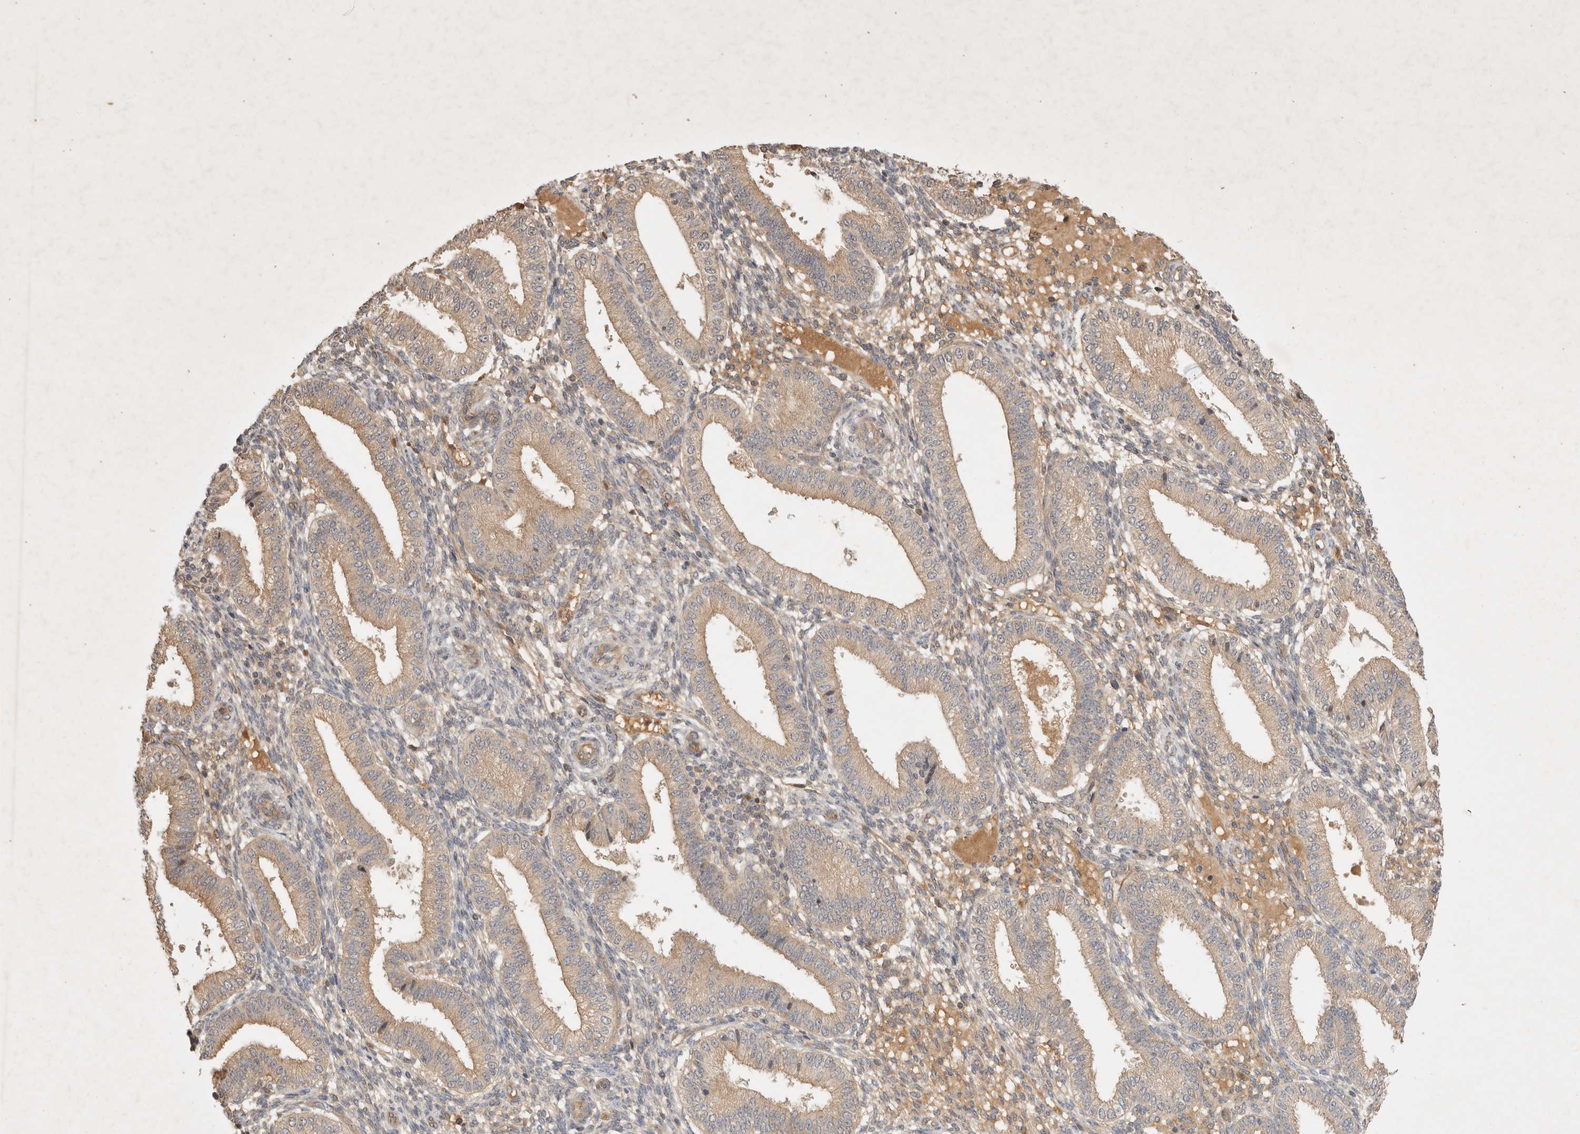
{"staining": {"intensity": "weak", "quantity": "<25%", "location": "cytoplasmic/membranous"}, "tissue": "endometrium", "cell_type": "Cells in endometrial stroma", "image_type": "normal", "snomed": [{"axis": "morphology", "description": "Normal tissue, NOS"}, {"axis": "topography", "description": "Endometrium"}], "caption": "Photomicrograph shows no protein expression in cells in endometrial stroma of normal endometrium. Brightfield microscopy of immunohistochemistry stained with DAB (brown) and hematoxylin (blue), captured at high magnification.", "gene": "YES1", "patient": {"sex": "female", "age": 39}}